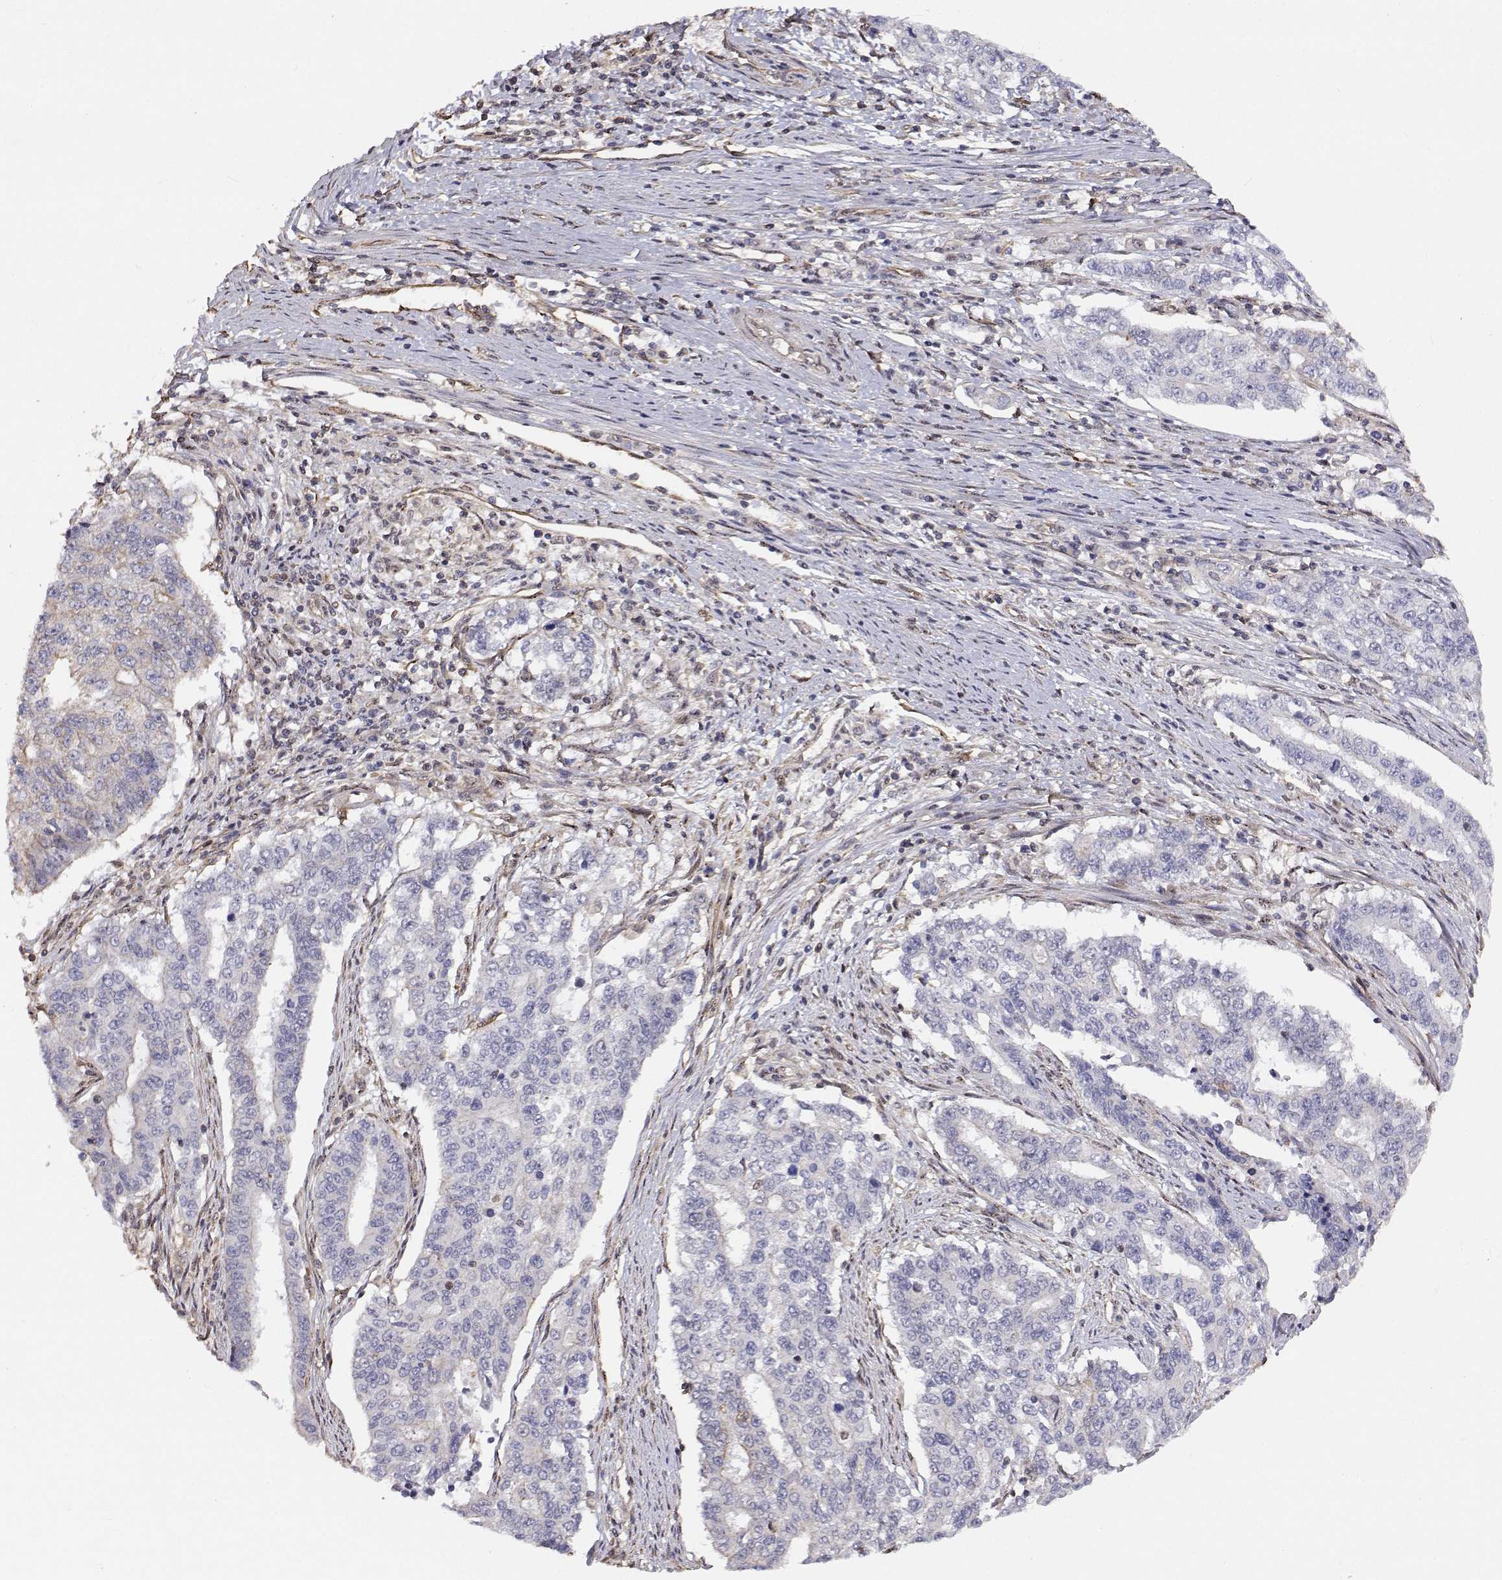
{"staining": {"intensity": "negative", "quantity": "none", "location": "none"}, "tissue": "endometrial cancer", "cell_type": "Tumor cells", "image_type": "cancer", "snomed": [{"axis": "morphology", "description": "Adenocarcinoma, NOS"}, {"axis": "topography", "description": "Uterus"}], "caption": "Immunohistochemistry image of human endometrial cancer stained for a protein (brown), which displays no expression in tumor cells.", "gene": "GSDMA", "patient": {"sex": "female", "age": 59}}